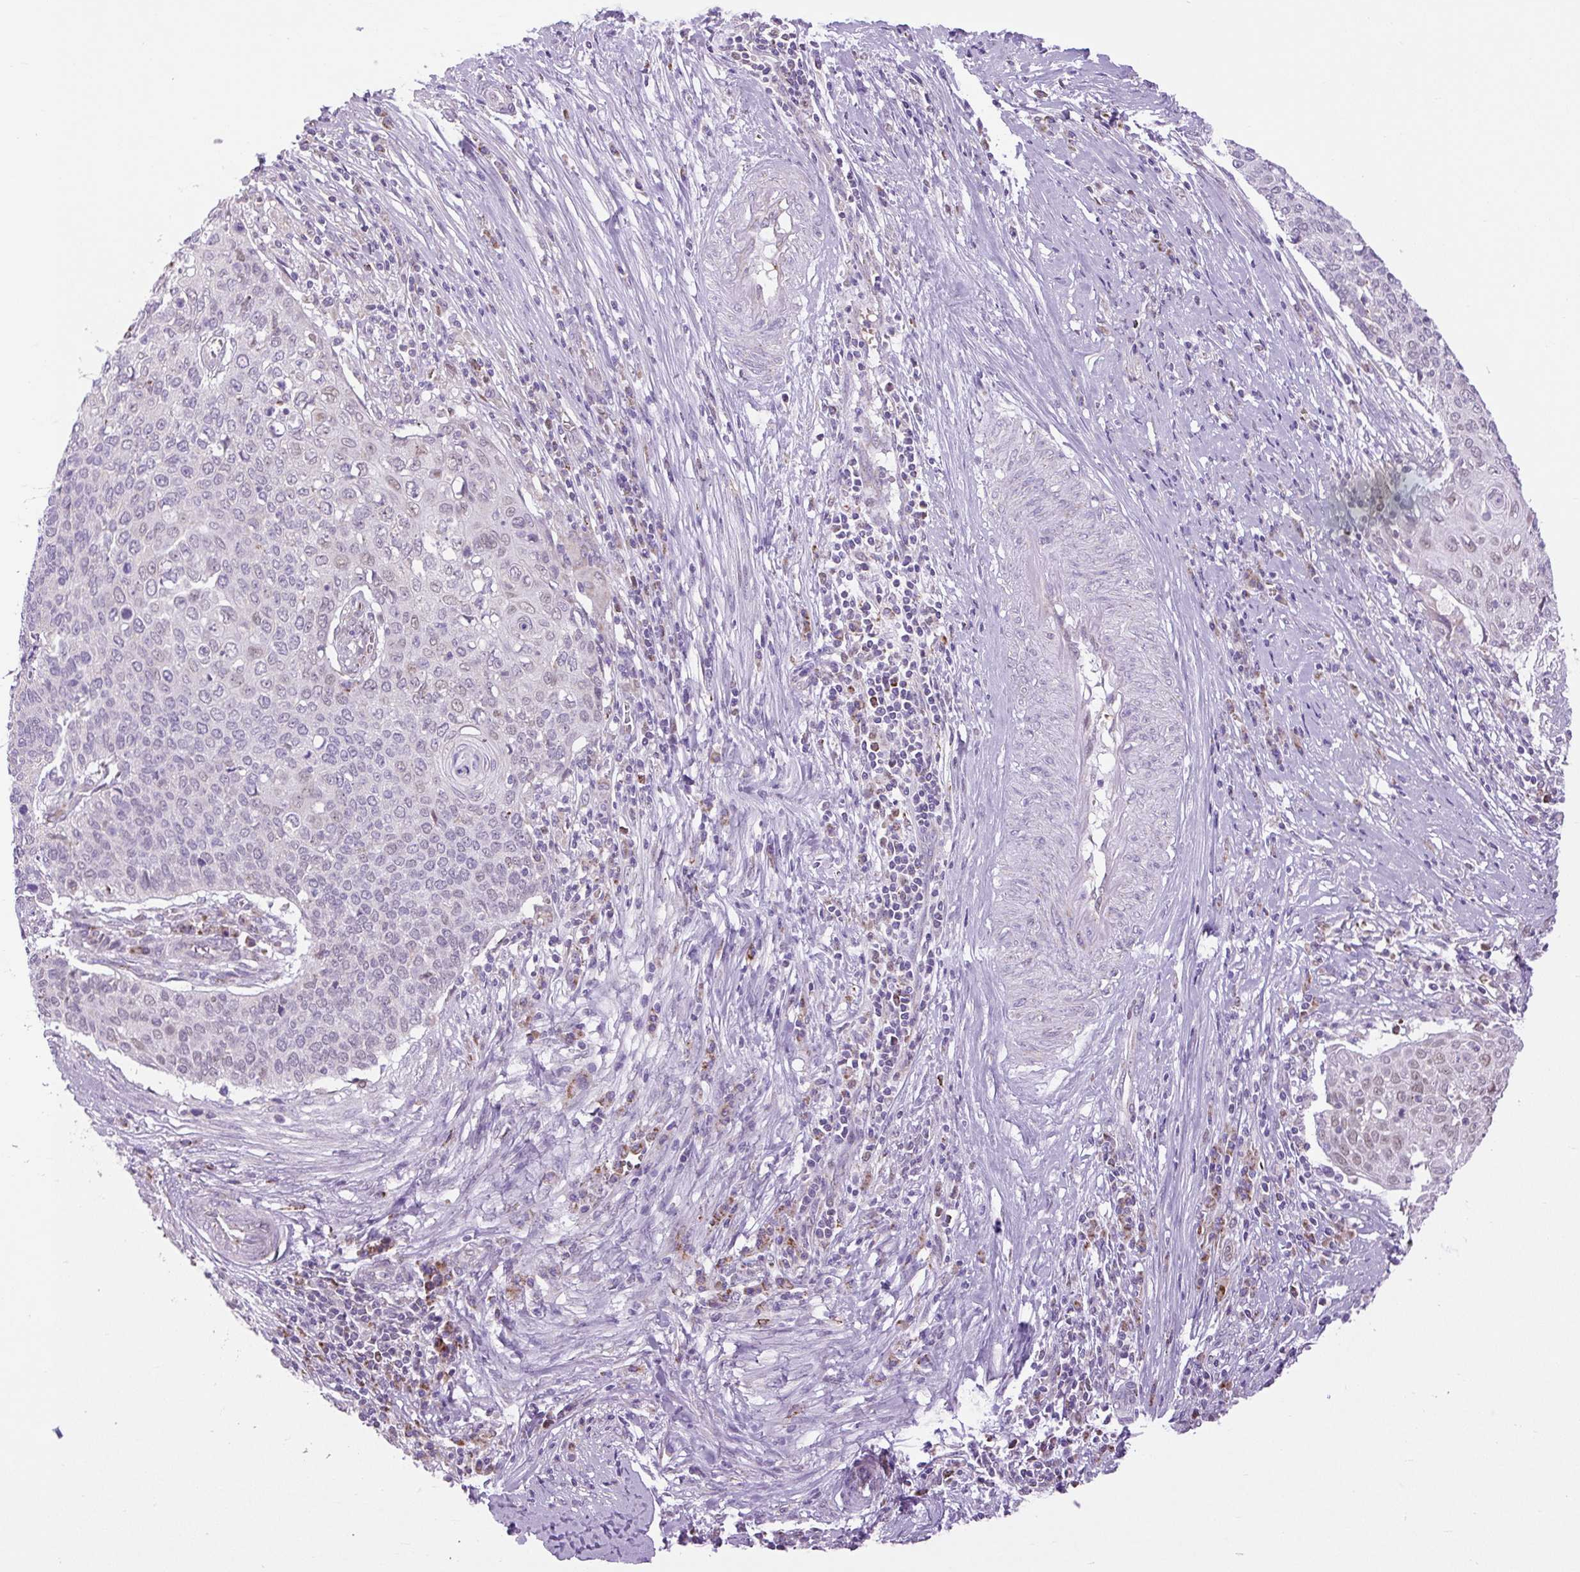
{"staining": {"intensity": "weak", "quantity": "<25%", "location": "nuclear"}, "tissue": "cervical cancer", "cell_type": "Tumor cells", "image_type": "cancer", "snomed": [{"axis": "morphology", "description": "Squamous cell carcinoma, NOS"}, {"axis": "topography", "description": "Cervix"}], "caption": "Immunohistochemistry (IHC) image of neoplastic tissue: human cervical squamous cell carcinoma stained with DAB (3,3'-diaminobenzidine) demonstrates no significant protein positivity in tumor cells.", "gene": "SCO2", "patient": {"sex": "female", "age": 39}}